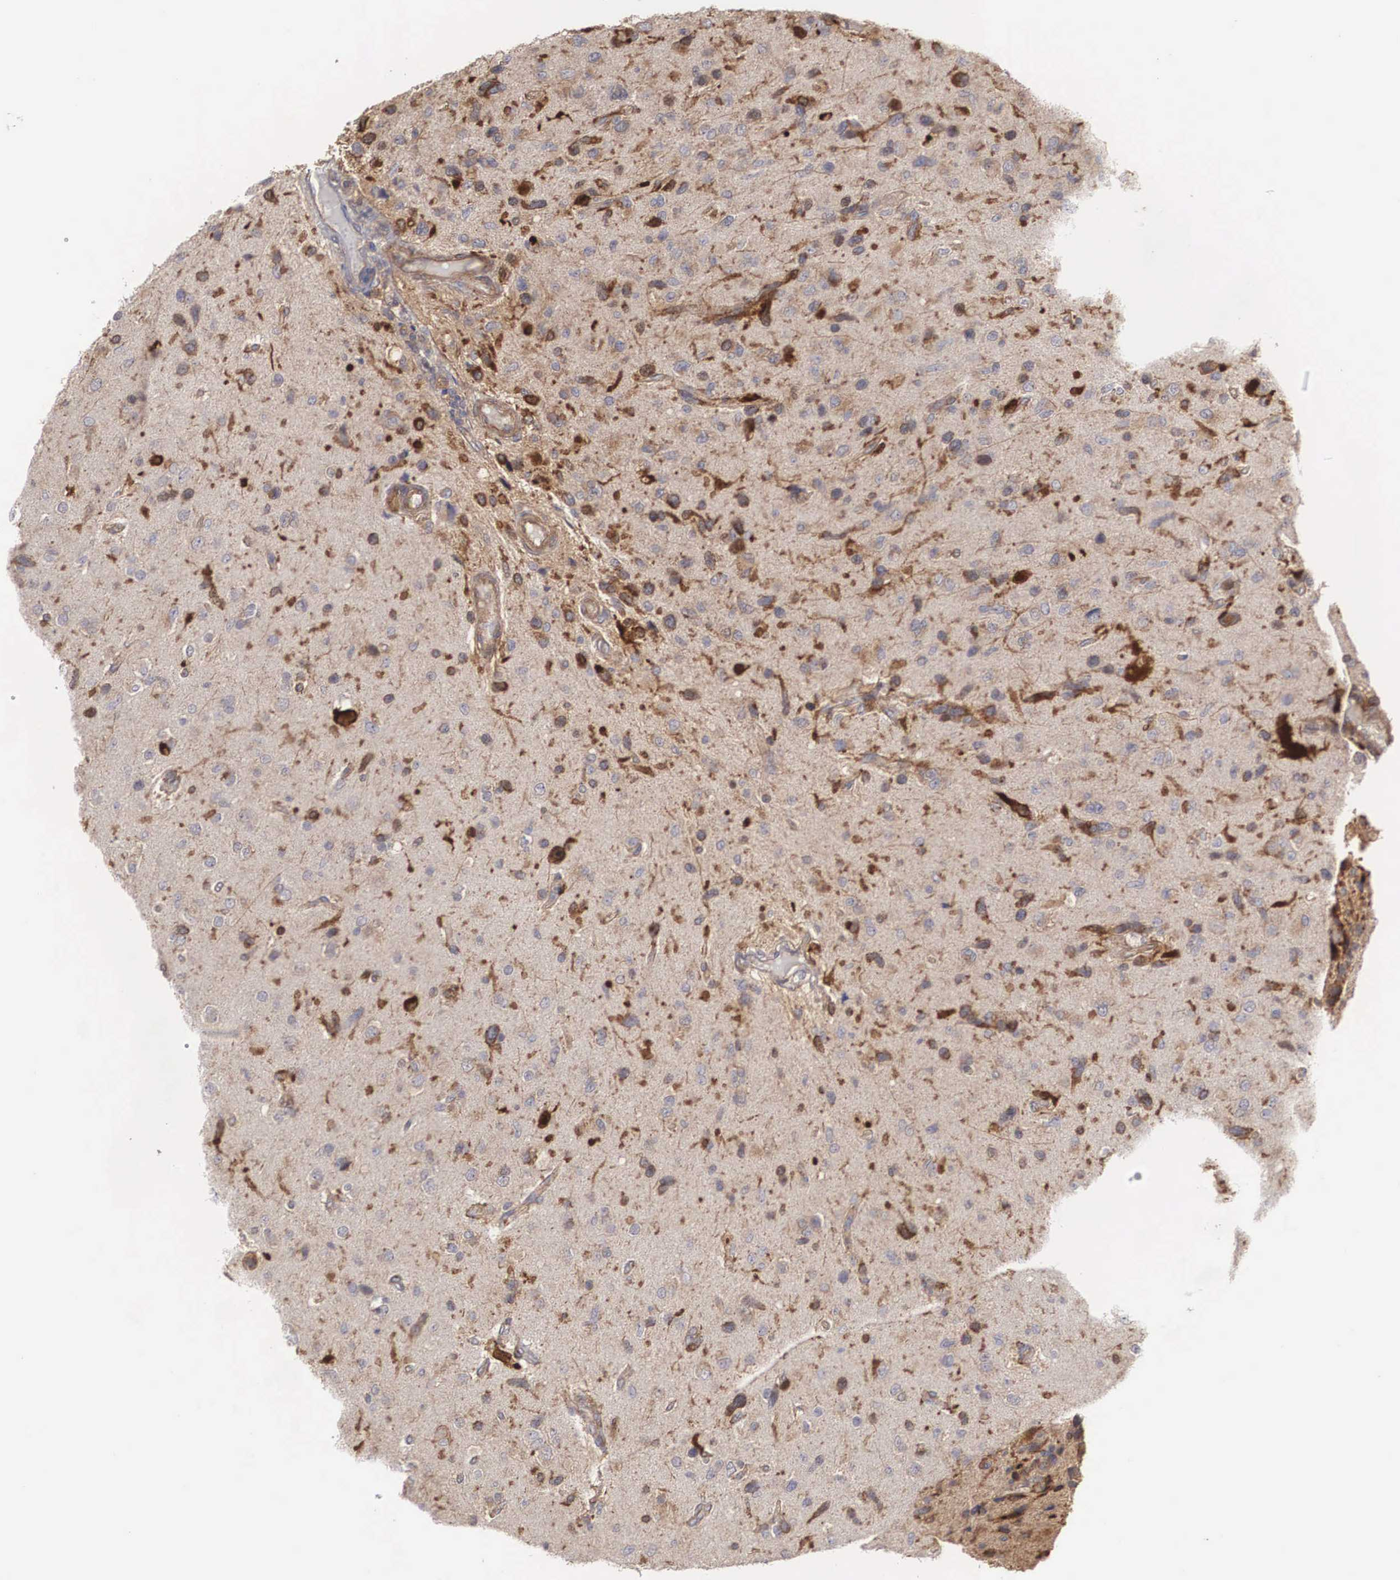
{"staining": {"intensity": "strong", "quantity": ">75%", "location": "cytoplasmic/membranous"}, "tissue": "glioma", "cell_type": "Tumor cells", "image_type": "cancer", "snomed": [{"axis": "morphology", "description": "Glioma, malignant, High grade"}, {"axis": "topography", "description": "Brain"}], "caption": "IHC histopathology image of neoplastic tissue: glioma stained using immunohistochemistry demonstrates high levels of strong protein expression localized specifically in the cytoplasmic/membranous of tumor cells, appearing as a cytoplasmic/membranous brown color.", "gene": "ARMCX4", "patient": {"sex": "male", "age": 77}}